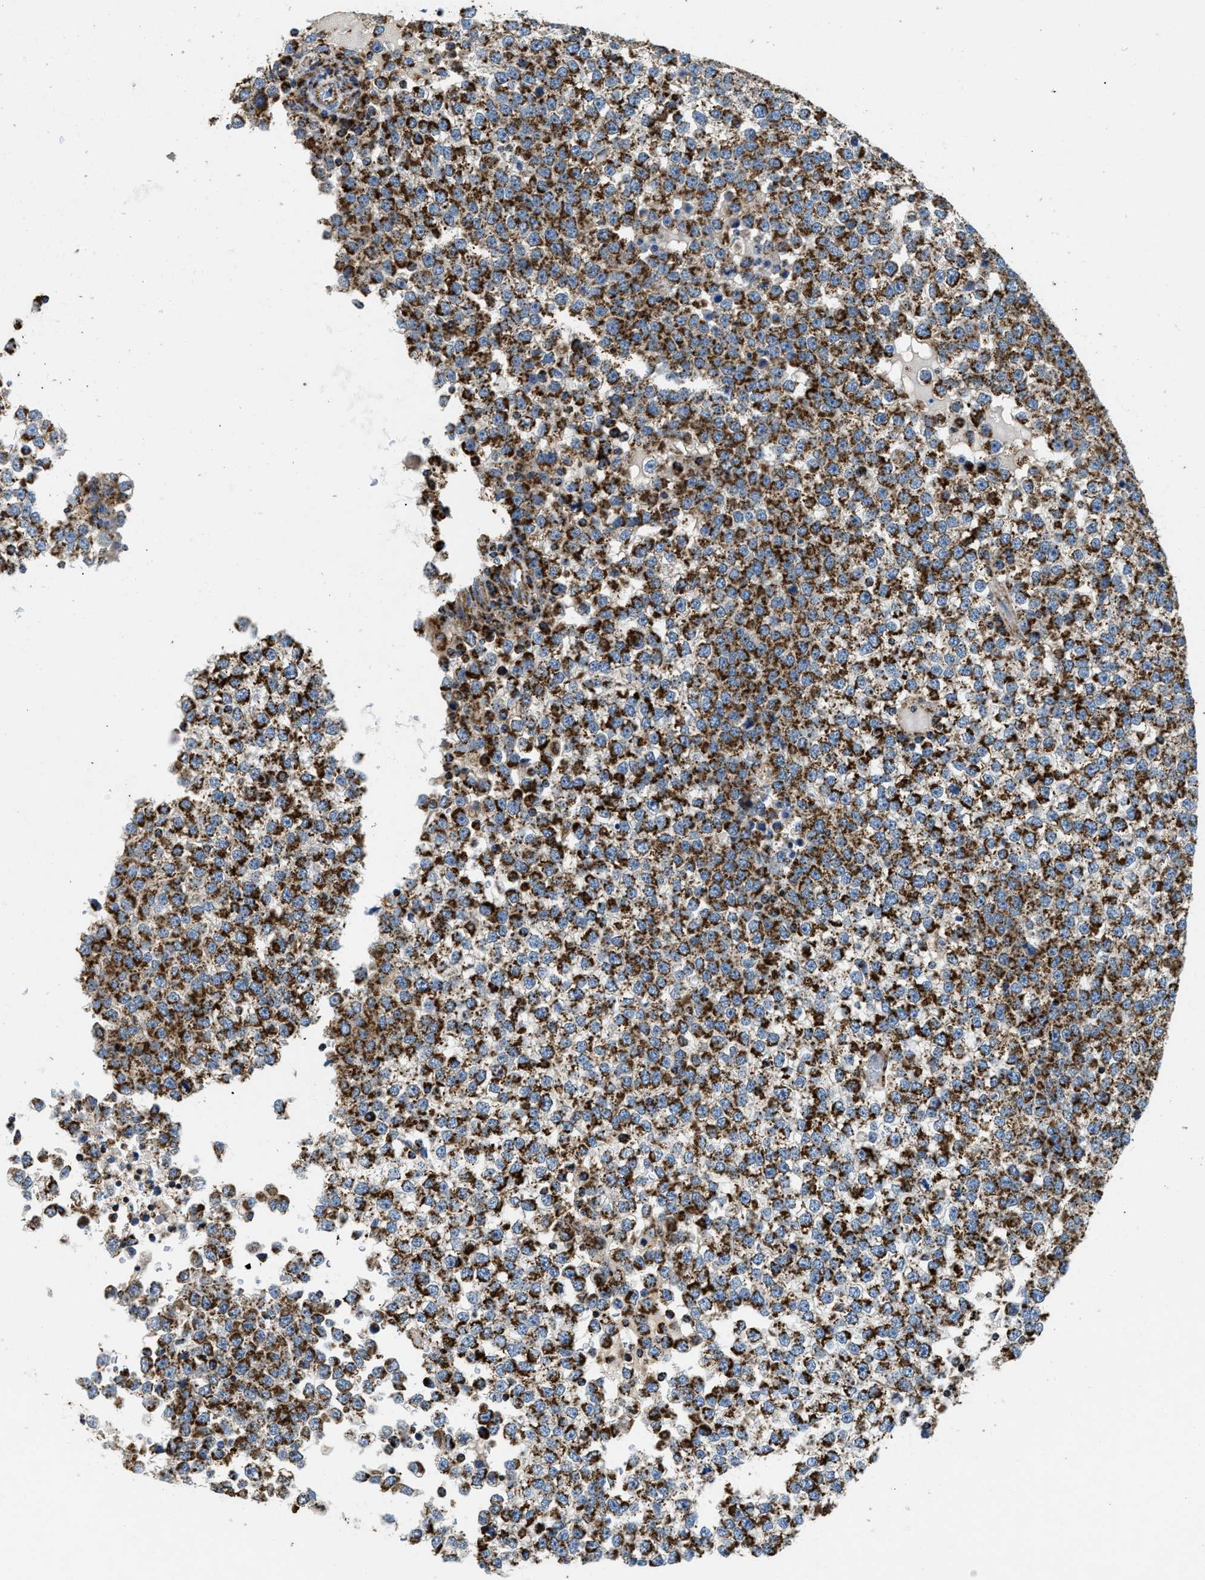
{"staining": {"intensity": "strong", "quantity": "25%-75%", "location": "cytoplasmic/membranous"}, "tissue": "testis cancer", "cell_type": "Tumor cells", "image_type": "cancer", "snomed": [{"axis": "morphology", "description": "Seminoma, NOS"}, {"axis": "topography", "description": "Testis"}], "caption": "A photomicrograph showing strong cytoplasmic/membranous expression in about 25%-75% of tumor cells in seminoma (testis), as visualized by brown immunohistochemical staining.", "gene": "STK33", "patient": {"sex": "male", "age": 65}}